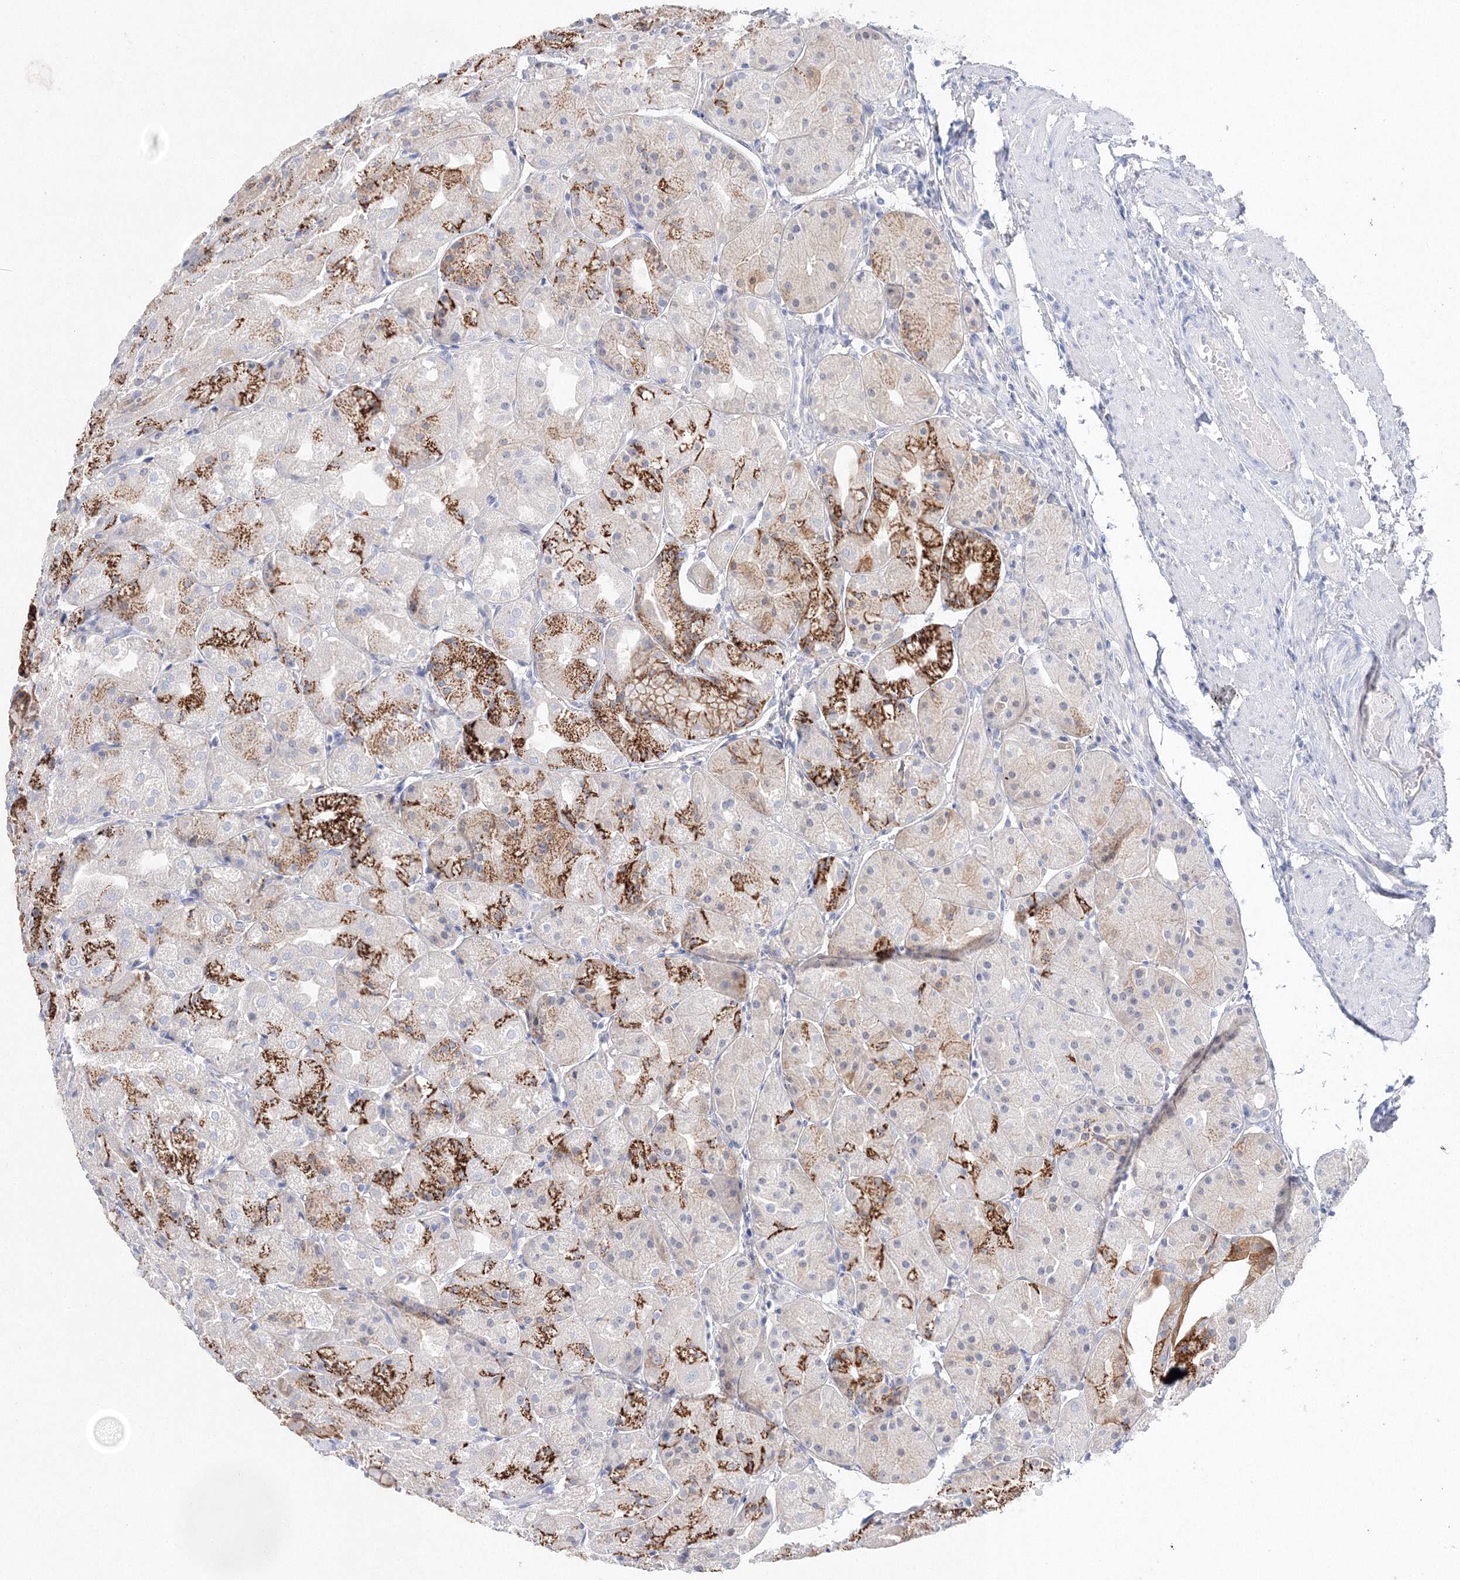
{"staining": {"intensity": "strong", "quantity": "25%-75%", "location": "cytoplasmic/membranous"}, "tissue": "stomach", "cell_type": "Glandular cells", "image_type": "normal", "snomed": [{"axis": "morphology", "description": "Normal tissue, NOS"}, {"axis": "topography", "description": "Stomach, upper"}], "caption": "Immunohistochemistry (IHC) of normal human stomach demonstrates high levels of strong cytoplasmic/membranous expression in approximately 25%-75% of glandular cells. (IHC, brightfield microscopy, high magnification).", "gene": "HMGCS1", "patient": {"sex": "male", "age": 72}}